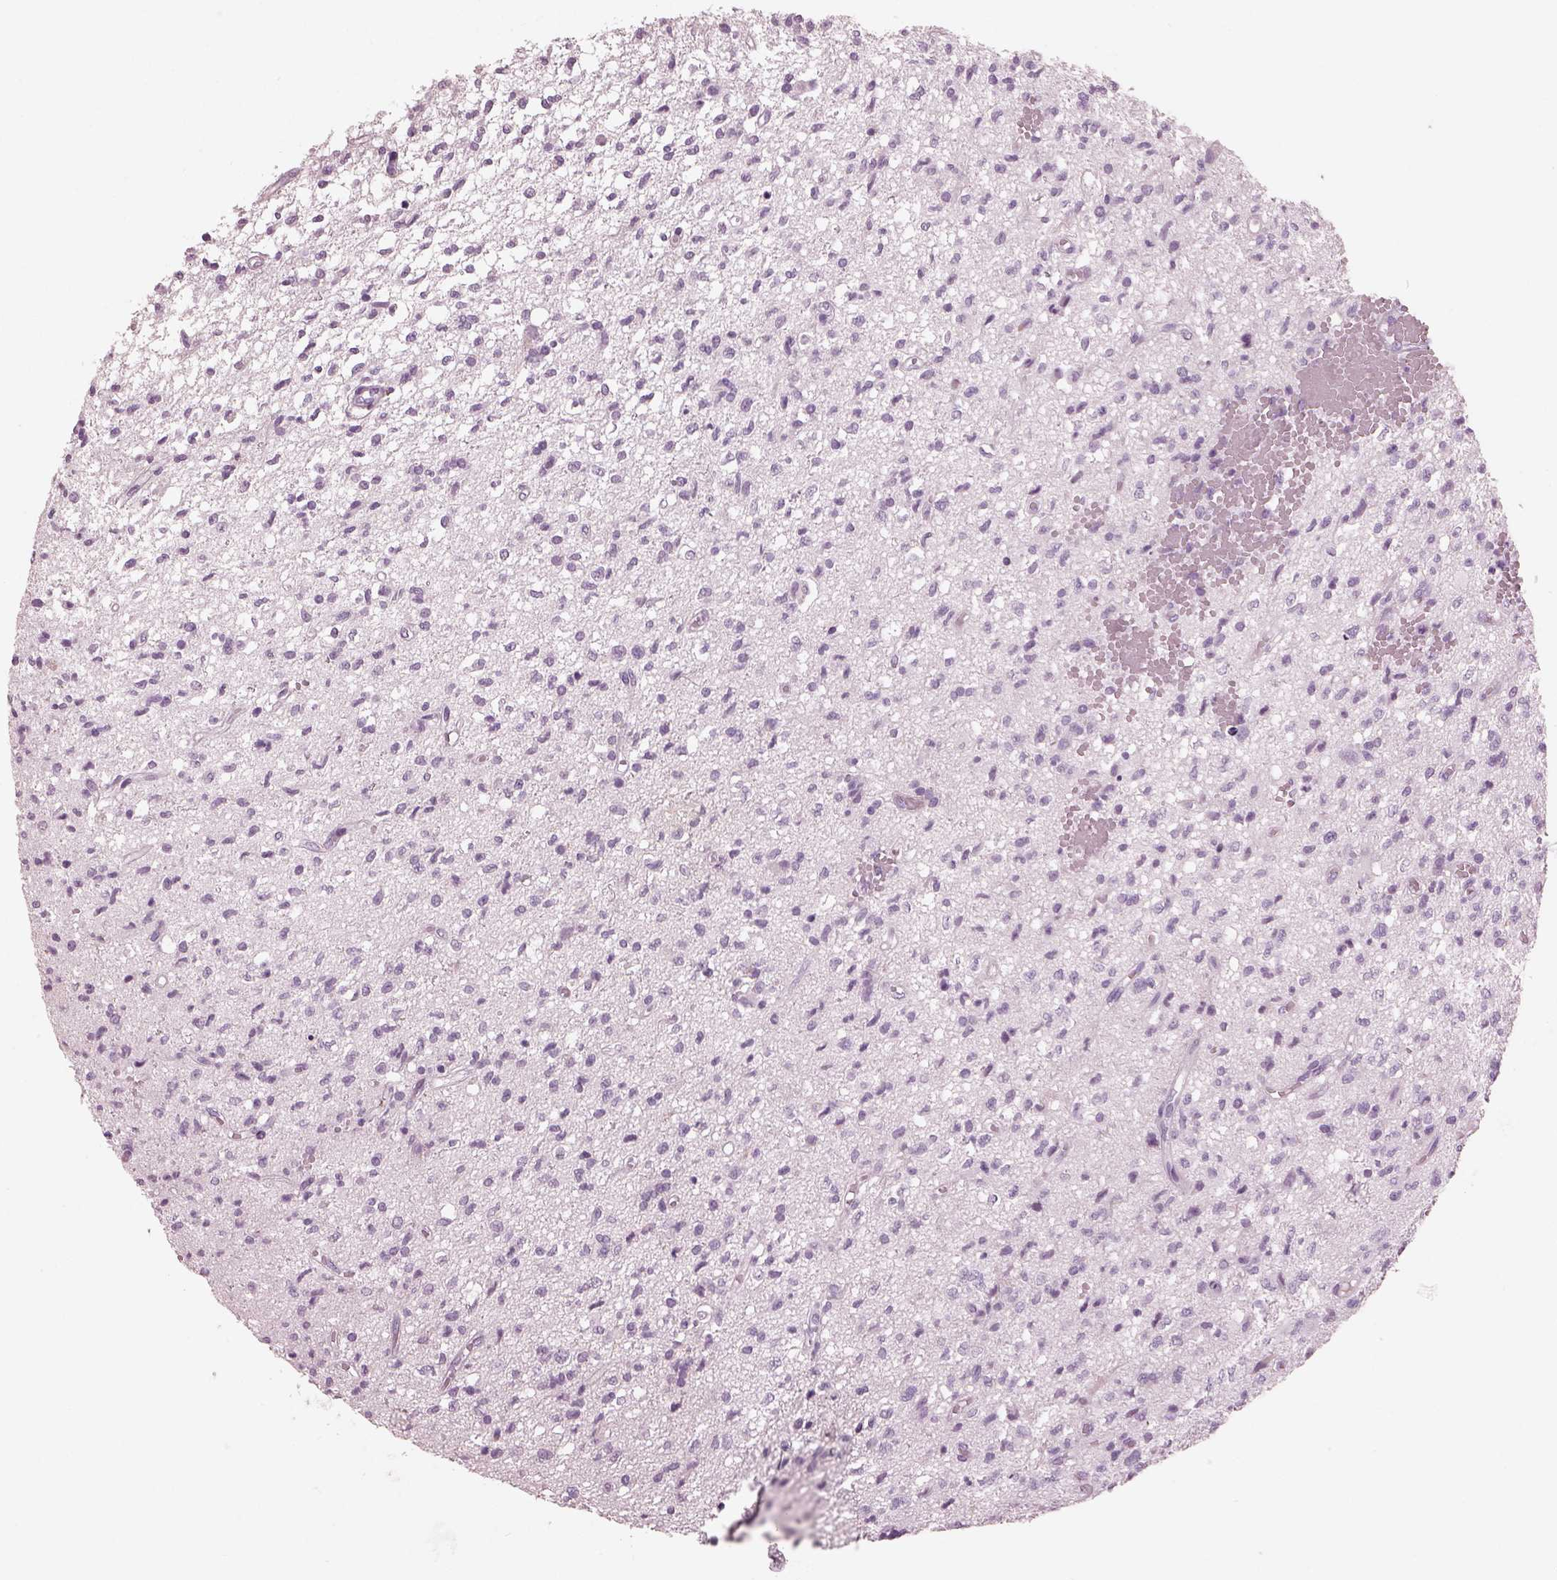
{"staining": {"intensity": "negative", "quantity": "none", "location": "none"}, "tissue": "glioma", "cell_type": "Tumor cells", "image_type": "cancer", "snomed": [{"axis": "morphology", "description": "Glioma, malignant, Low grade"}, {"axis": "topography", "description": "Brain"}], "caption": "Glioma was stained to show a protein in brown. There is no significant positivity in tumor cells. The staining is performed using DAB (3,3'-diaminobenzidine) brown chromogen with nuclei counter-stained in using hematoxylin.", "gene": "HYDIN", "patient": {"sex": "male", "age": 64}}